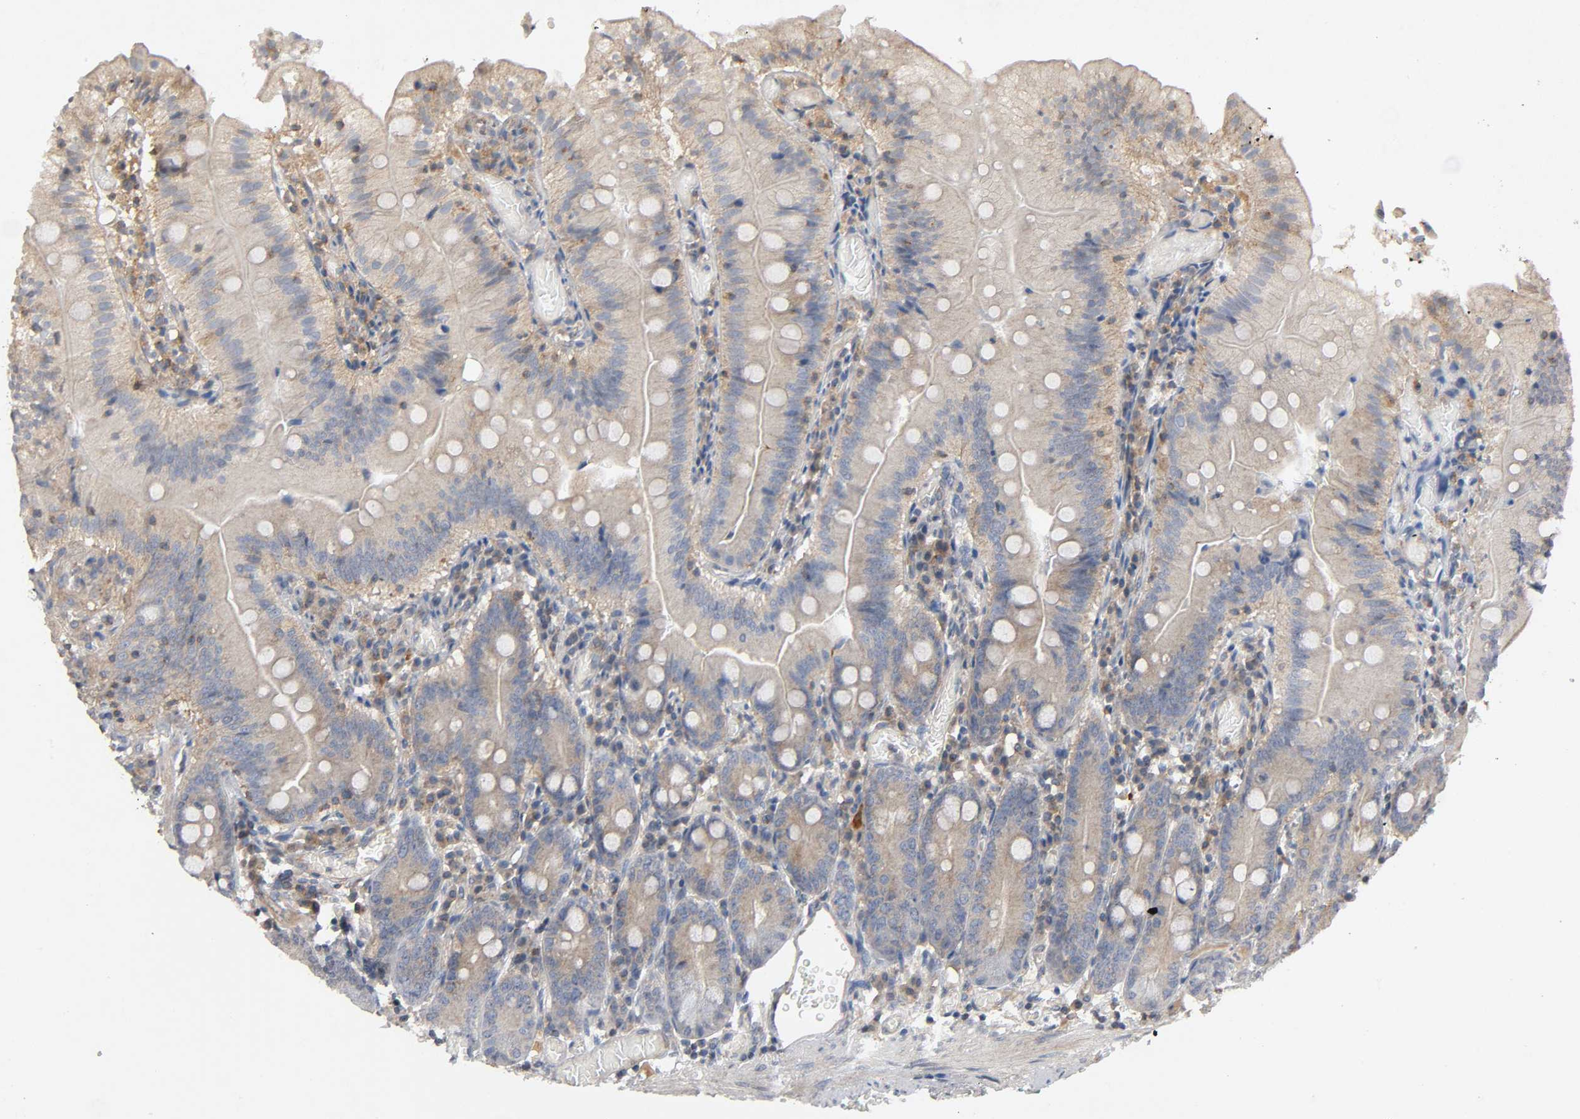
{"staining": {"intensity": "moderate", "quantity": ">75%", "location": "cytoplasmic/membranous"}, "tissue": "small intestine", "cell_type": "Glandular cells", "image_type": "normal", "snomed": [{"axis": "morphology", "description": "Normal tissue, NOS"}, {"axis": "topography", "description": "Small intestine"}], "caption": "Unremarkable small intestine was stained to show a protein in brown. There is medium levels of moderate cytoplasmic/membranous staining in approximately >75% of glandular cells. The staining was performed using DAB (3,3'-diaminobenzidine) to visualize the protein expression in brown, while the nuclei were stained in blue with hematoxylin (Magnification: 20x).", "gene": "IKBKB", "patient": {"sex": "male", "age": 71}}